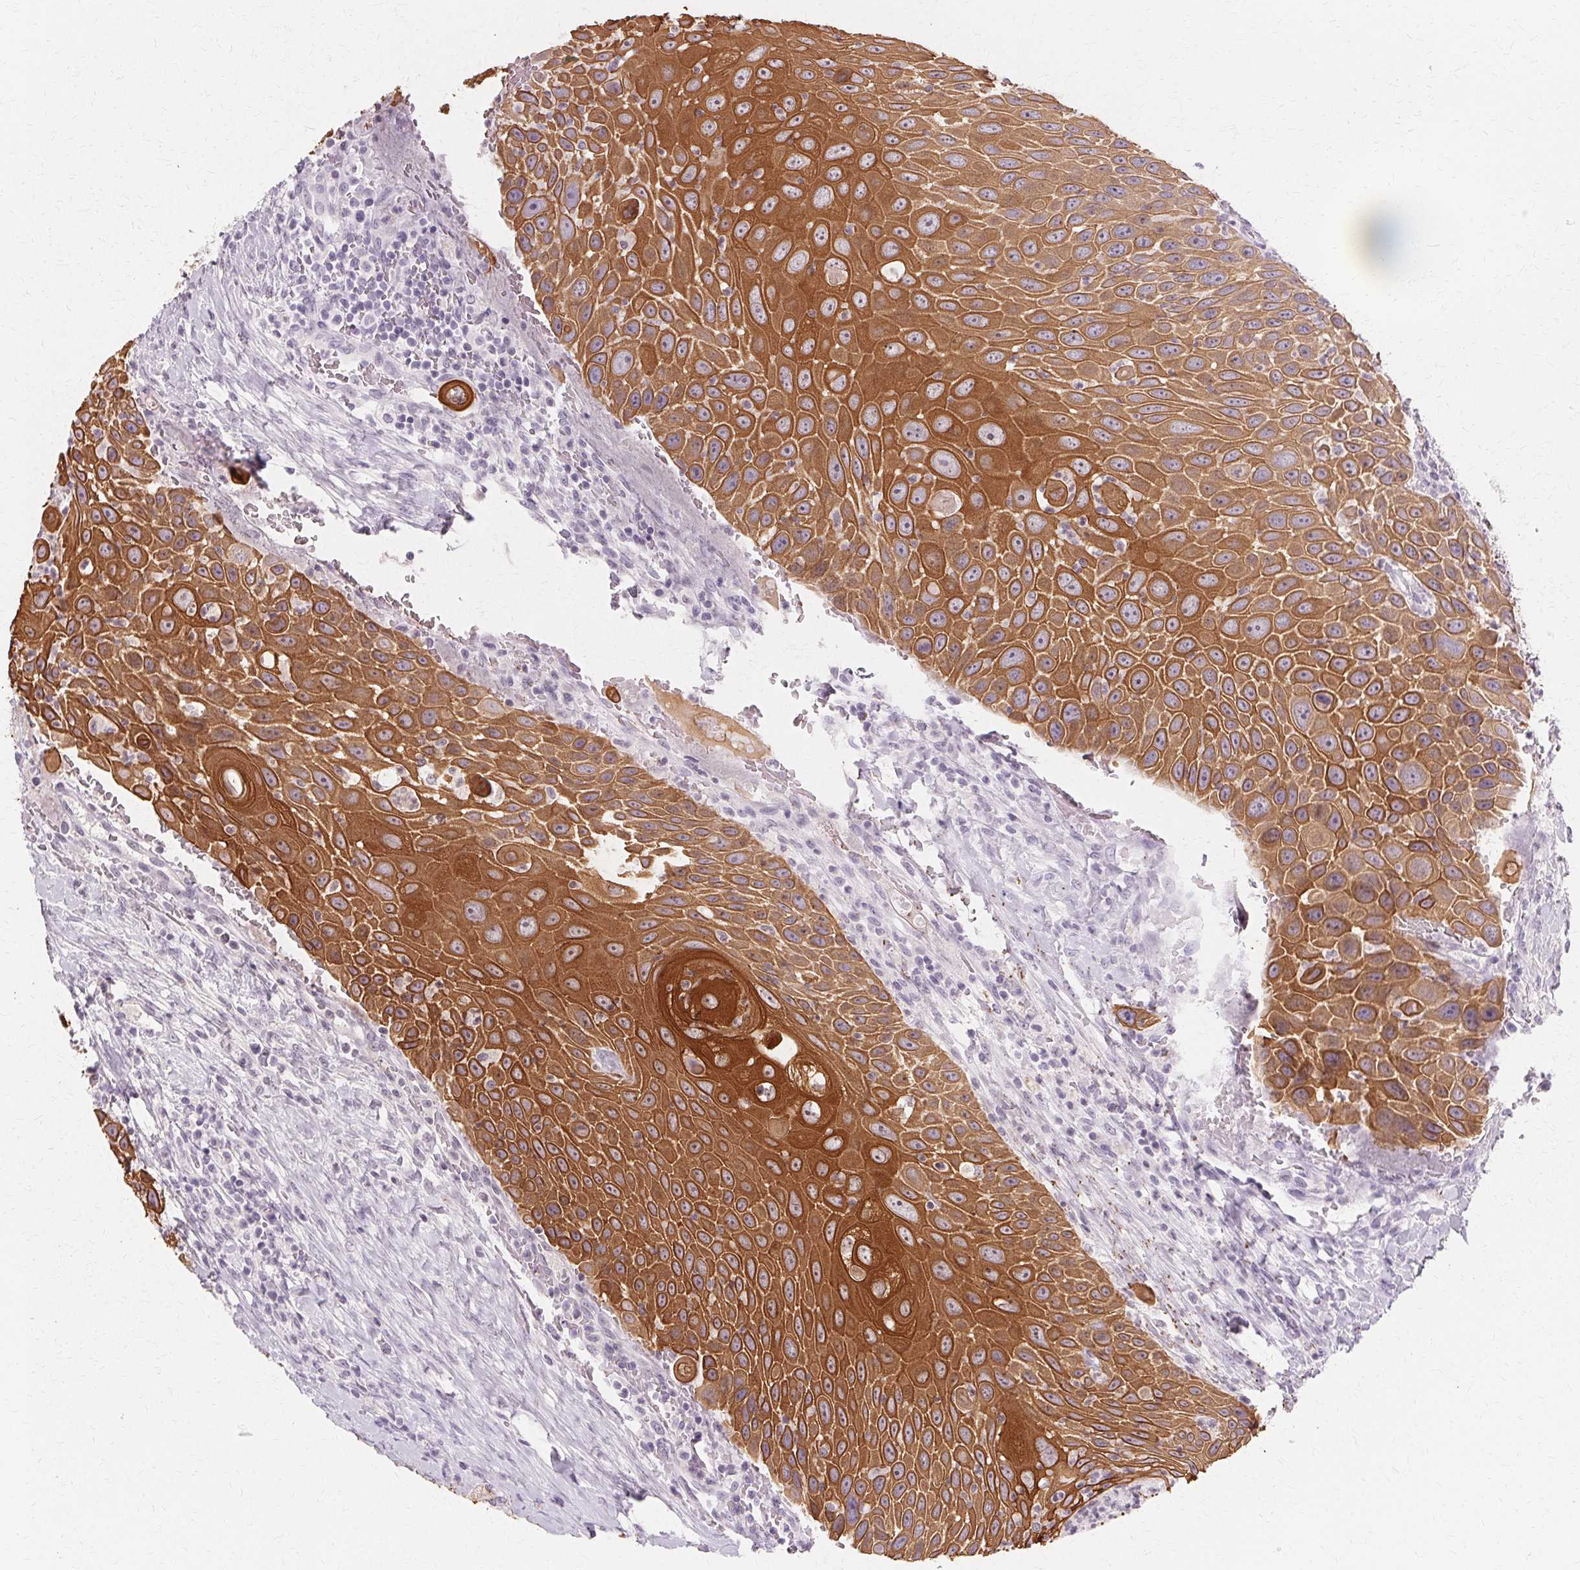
{"staining": {"intensity": "moderate", "quantity": ">75%", "location": "cytoplasmic/membranous"}, "tissue": "head and neck cancer", "cell_type": "Tumor cells", "image_type": "cancer", "snomed": [{"axis": "morphology", "description": "Squamous cell carcinoma, NOS"}, {"axis": "topography", "description": "Head-Neck"}], "caption": "Tumor cells reveal medium levels of moderate cytoplasmic/membranous expression in about >75% of cells in head and neck cancer.", "gene": "KRT6C", "patient": {"sex": "male", "age": 69}}